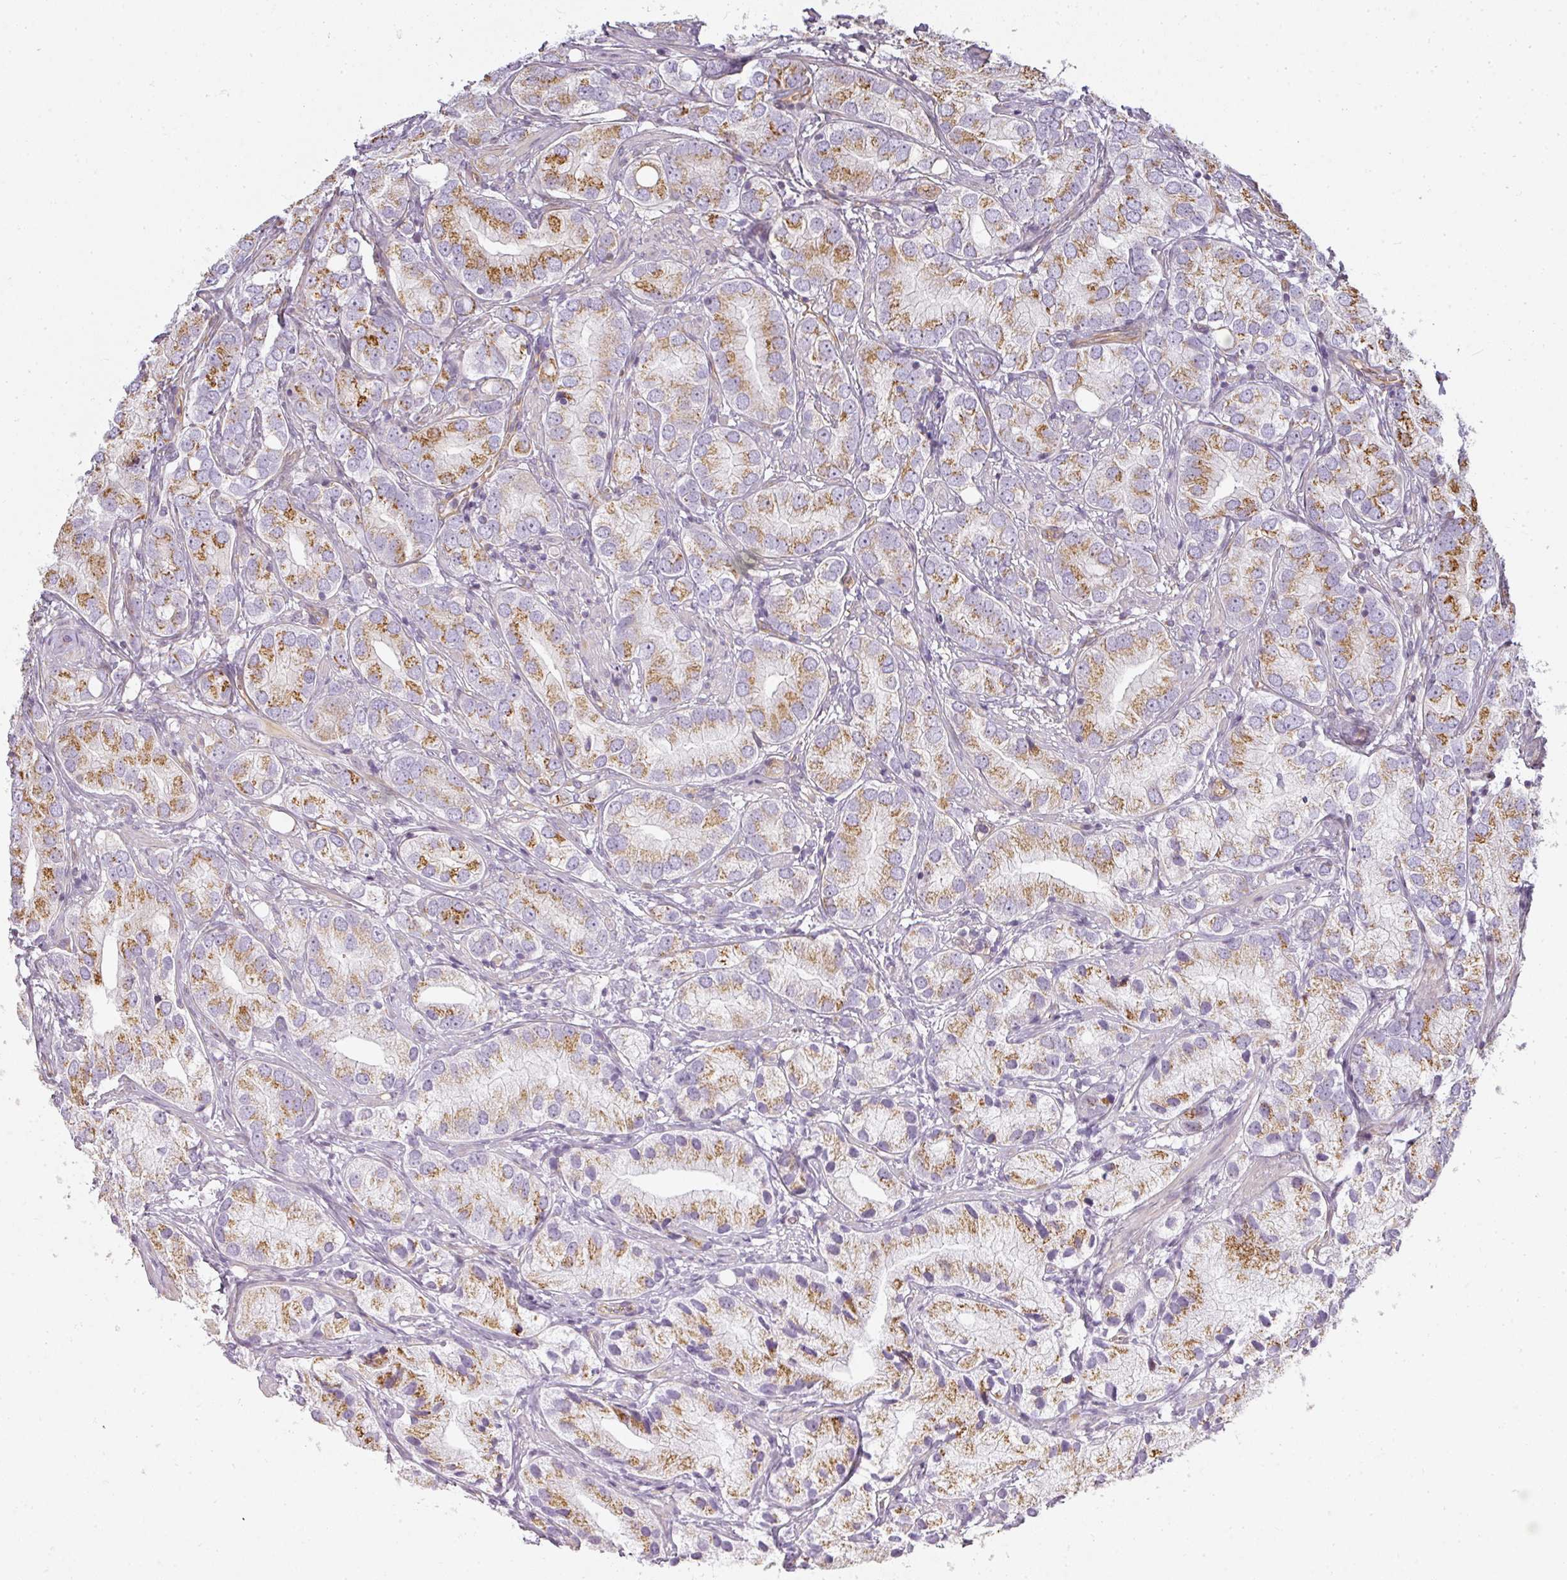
{"staining": {"intensity": "moderate", "quantity": ">75%", "location": "cytoplasmic/membranous"}, "tissue": "prostate cancer", "cell_type": "Tumor cells", "image_type": "cancer", "snomed": [{"axis": "morphology", "description": "Adenocarcinoma, High grade"}, {"axis": "topography", "description": "Prostate"}], "caption": "The image reveals a brown stain indicating the presence of a protein in the cytoplasmic/membranous of tumor cells in prostate cancer (adenocarcinoma (high-grade)). The staining is performed using DAB brown chromogen to label protein expression. The nuclei are counter-stained blue using hematoxylin.", "gene": "ATP8B2", "patient": {"sex": "male", "age": 82}}